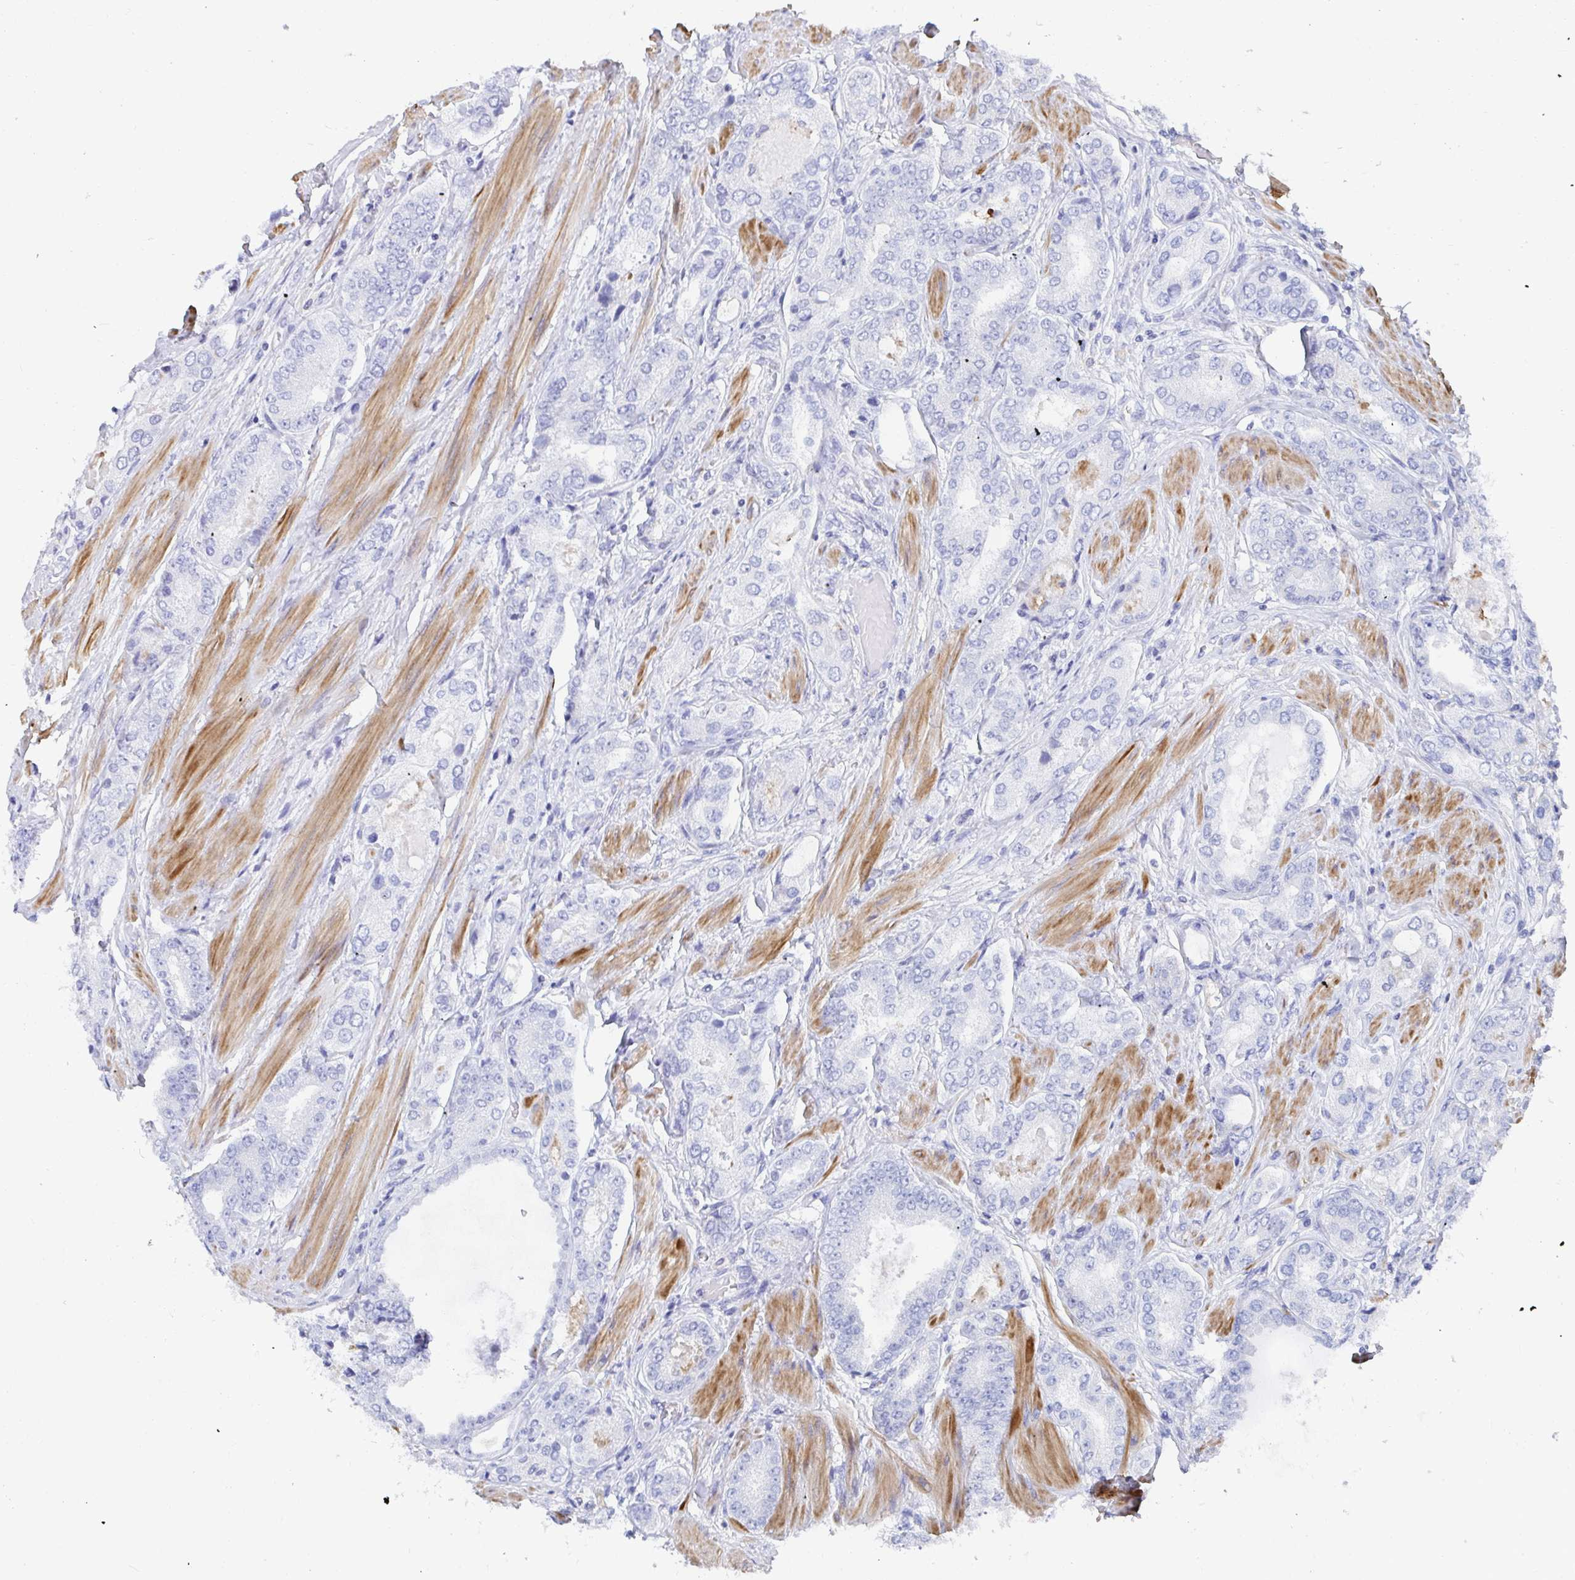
{"staining": {"intensity": "negative", "quantity": "none", "location": "none"}, "tissue": "prostate cancer", "cell_type": "Tumor cells", "image_type": "cancer", "snomed": [{"axis": "morphology", "description": "Adenocarcinoma, High grade"}, {"axis": "topography", "description": "Prostate"}], "caption": "Adenocarcinoma (high-grade) (prostate) was stained to show a protein in brown. There is no significant positivity in tumor cells.", "gene": "ZFP82", "patient": {"sex": "male", "age": 63}}